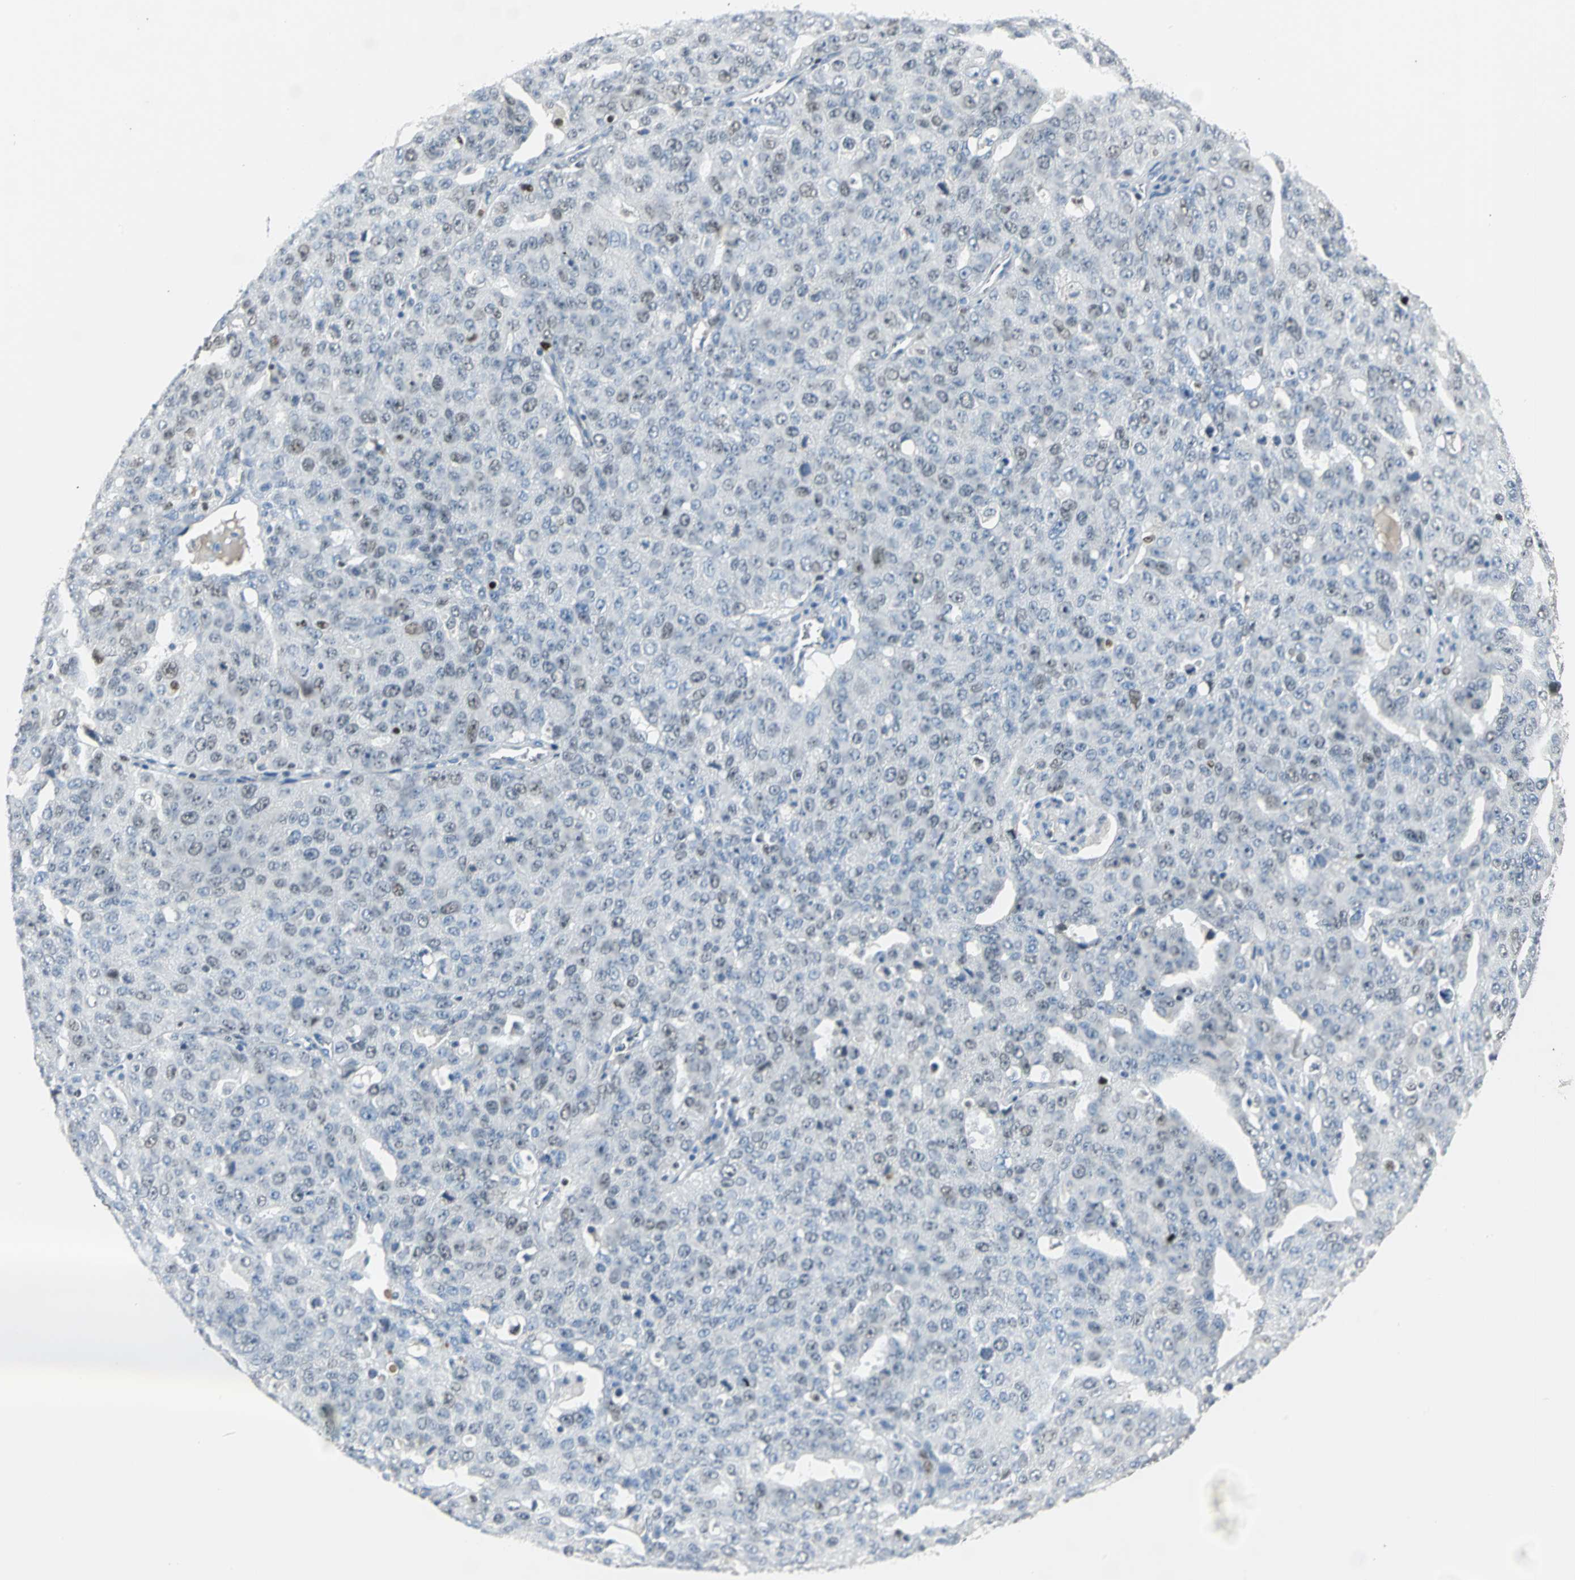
{"staining": {"intensity": "weak", "quantity": "<25%", "location": "nuclear"}, "tissue": "ovarian cancer", "cell_type": "Tumor cells", "image_type": "cancer", "snomed": [{"axis": "morphology", "description": "Carcinoma, endometroid"}, {"axis": "topography", "description": "Ovary"}], "caption": "Ovarian cancer was stained to show a protein in brown. There is no significant staining in tumor cells.", "gene": "MCM3", "patient": {"sex": "female", "age": 62}}